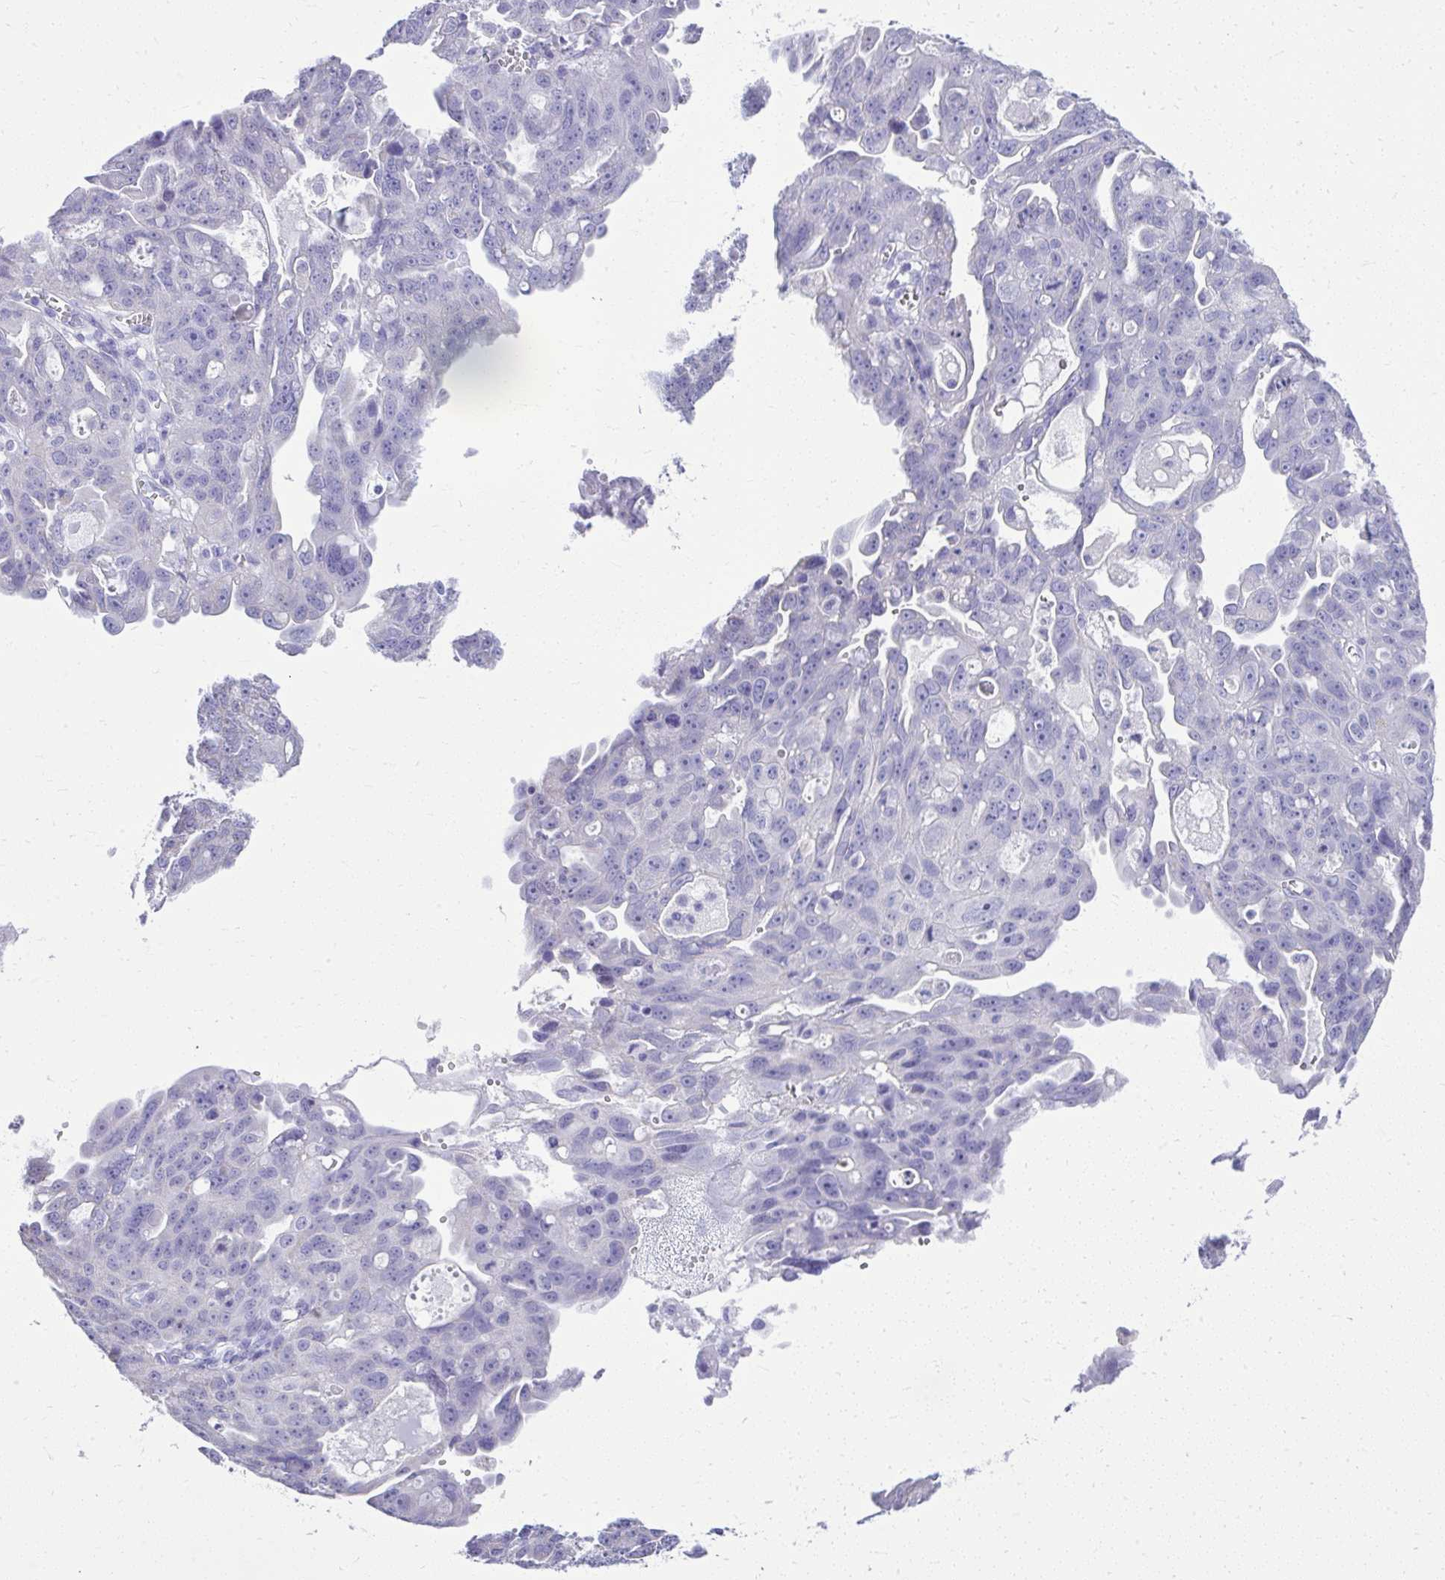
{"staining": {"intensity": "negative", "quantity": "none", "location": "none"}, "tissue": "ovarian cancer", "cell_type": "Tumor cells", "image_type": "cancer", "snomed": [{"axis": "morphology", "description": "Carcinoma, endometroid"}, {"axis": "topography", "description": "Ovary"}], "caption": "Ovarian cancer was stained to show a protein in brown. There is no significant expression in tumor cells.", "gene": "RALYL", "patient": {"sex": "female", "age": 70}}